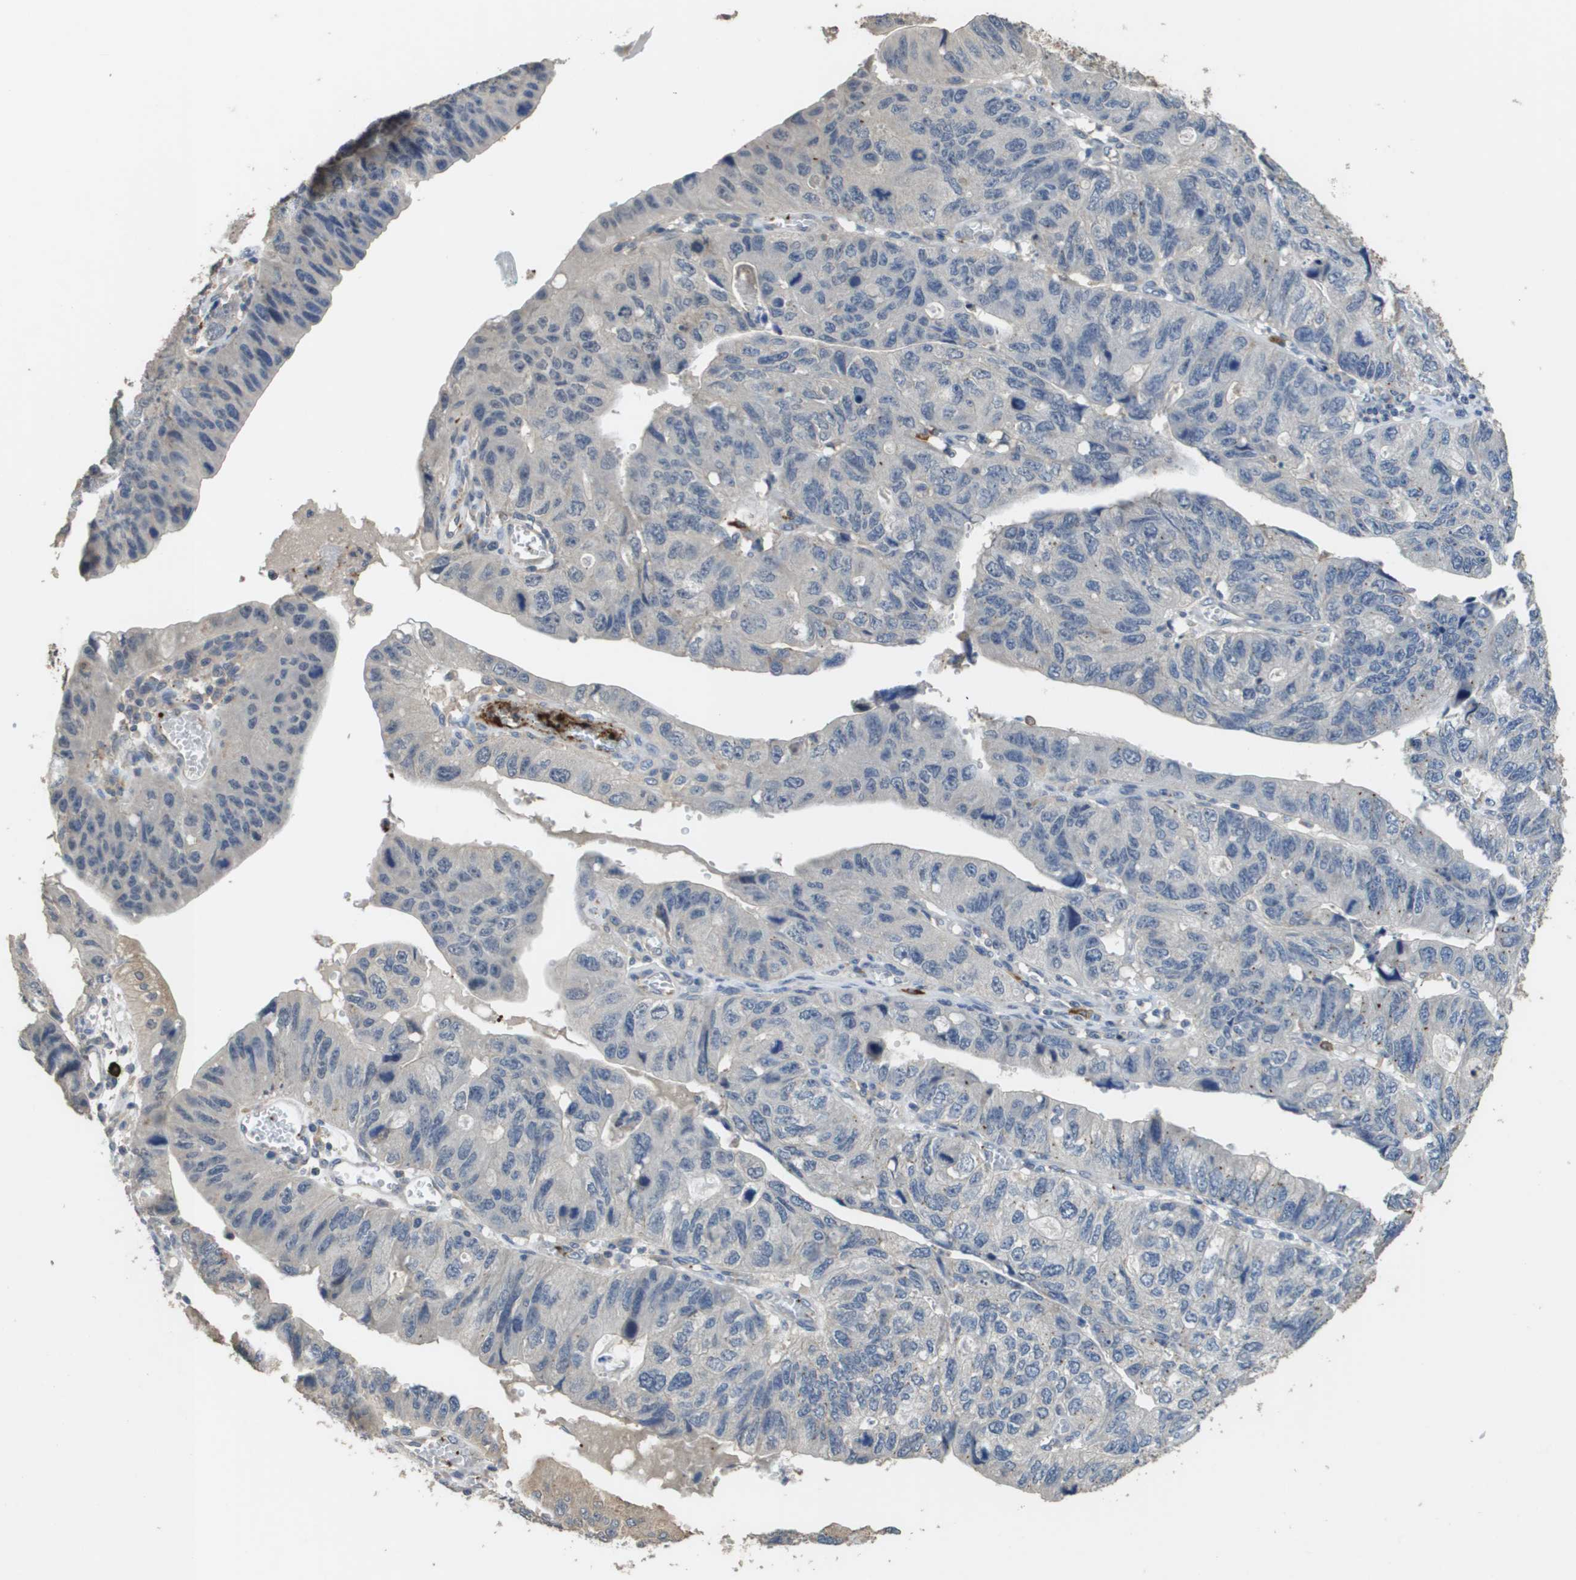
{"staining": {"intensity": "negative", "quantity": "none", "location": "none"}, "tissue": "stomach cancer", "cell_type": "Tumor cells", "image_type": "cancer", "snomed": [{"axis": "morphology", "description": "Adenocarcinoma, NOS"}, {"axis": "topography", "description": "Stomach"}], "caption": "This is an IHC histopathology image of human stomach adenocarcinoma. There is no positivity in tumor cells.", "gene": "RAB27B", "patient": {"sex": "male", "age": 59}}